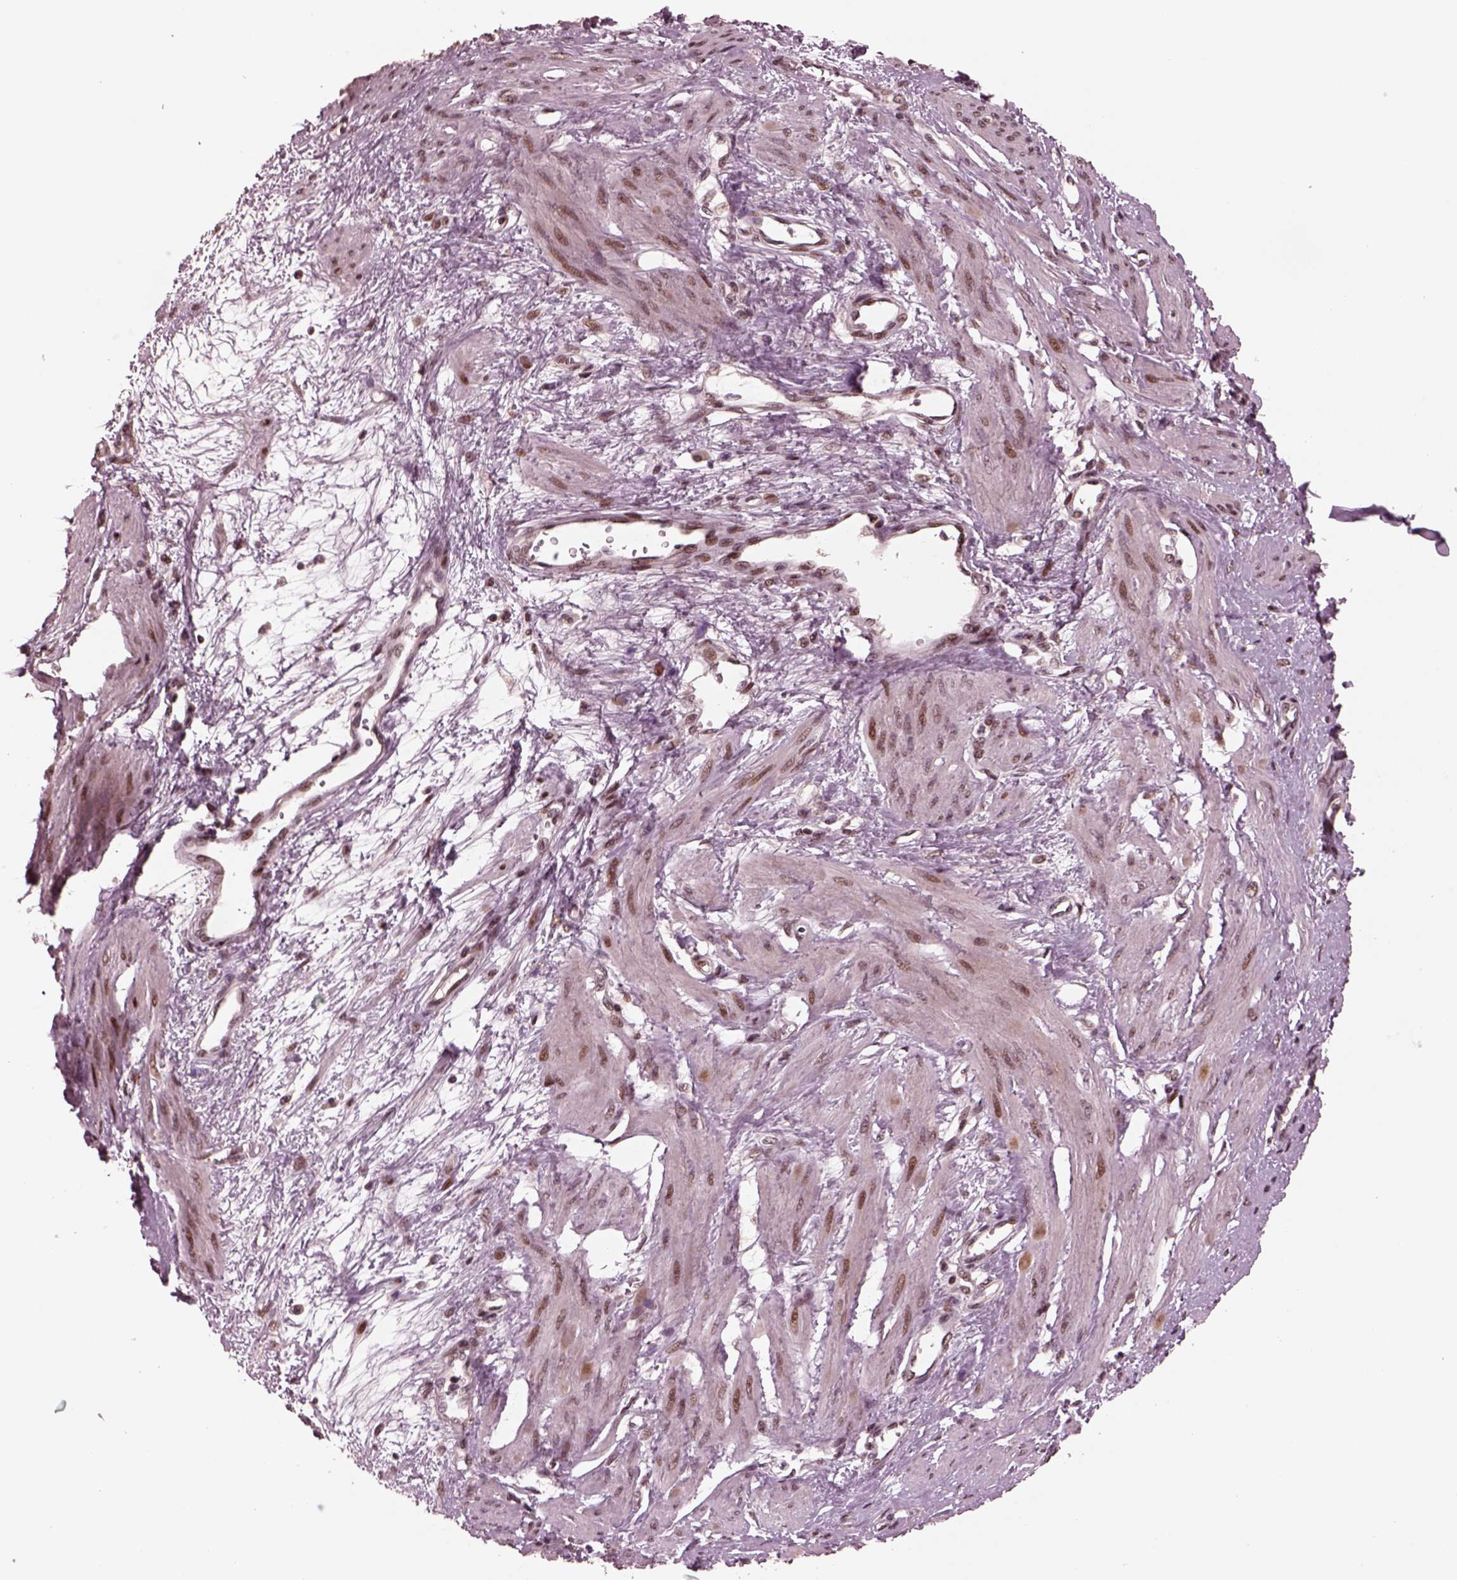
{"staining": {"intensity": "moderate", "quantity": "<25%", "location": "nuclear"}, "tissue": "smooth muscle", "cell_type": "Smooth muscle cells", "image_type": "normal", "snomed": [{"axis": "morphology", "description": "Normal tissue, NOS"}, {"axis": "topography", "description": "Smooth muscle"}, {"axis": "topography", "description": "Uterus"}], "caption": "Protein expression analysis of normal human smooth muscle reveals moderate nuclear positivity in approximately <25% of smooth muscle cells.", "gene": "NAP1L5", "patient": {"sex": "female", "age": 39}}